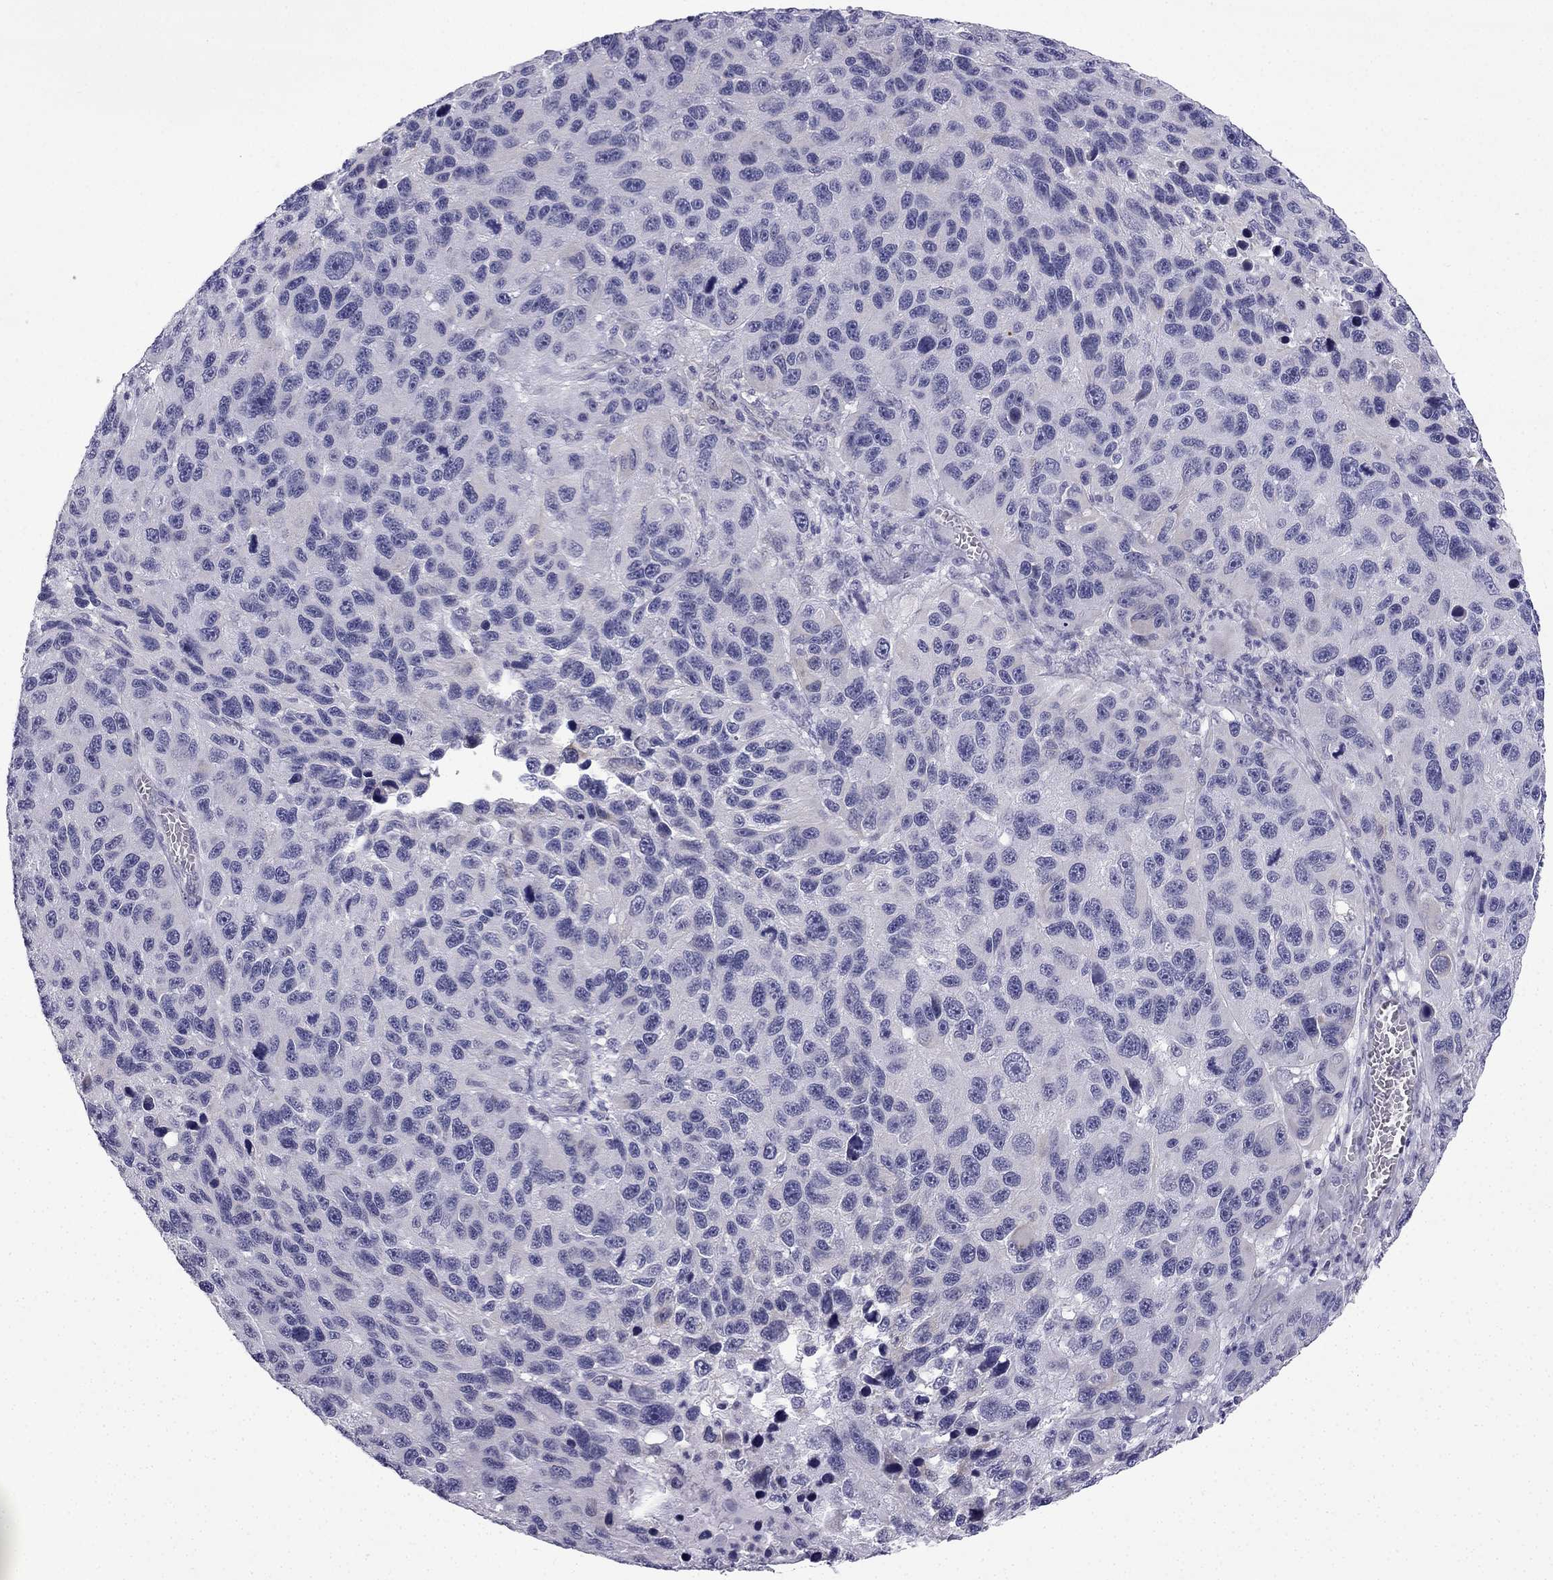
{"staining": {"intensity": "negative", "quantity": "none", "location": "none"}, "tissue": "melanoma", "cell_type": "Tumor cells", "image_type": "cancer", "snomed": [{"axis": "morphology", "description": "Malignant melanoma, NOS"}, {"axis": "topography", "description": "Skin"}], "caption": "Micrograph shows no significant protein positivity in tumor cells of malignant melanoma.", "gene": "CFAP53", "patient": {"sex": "male", "age": 53}}